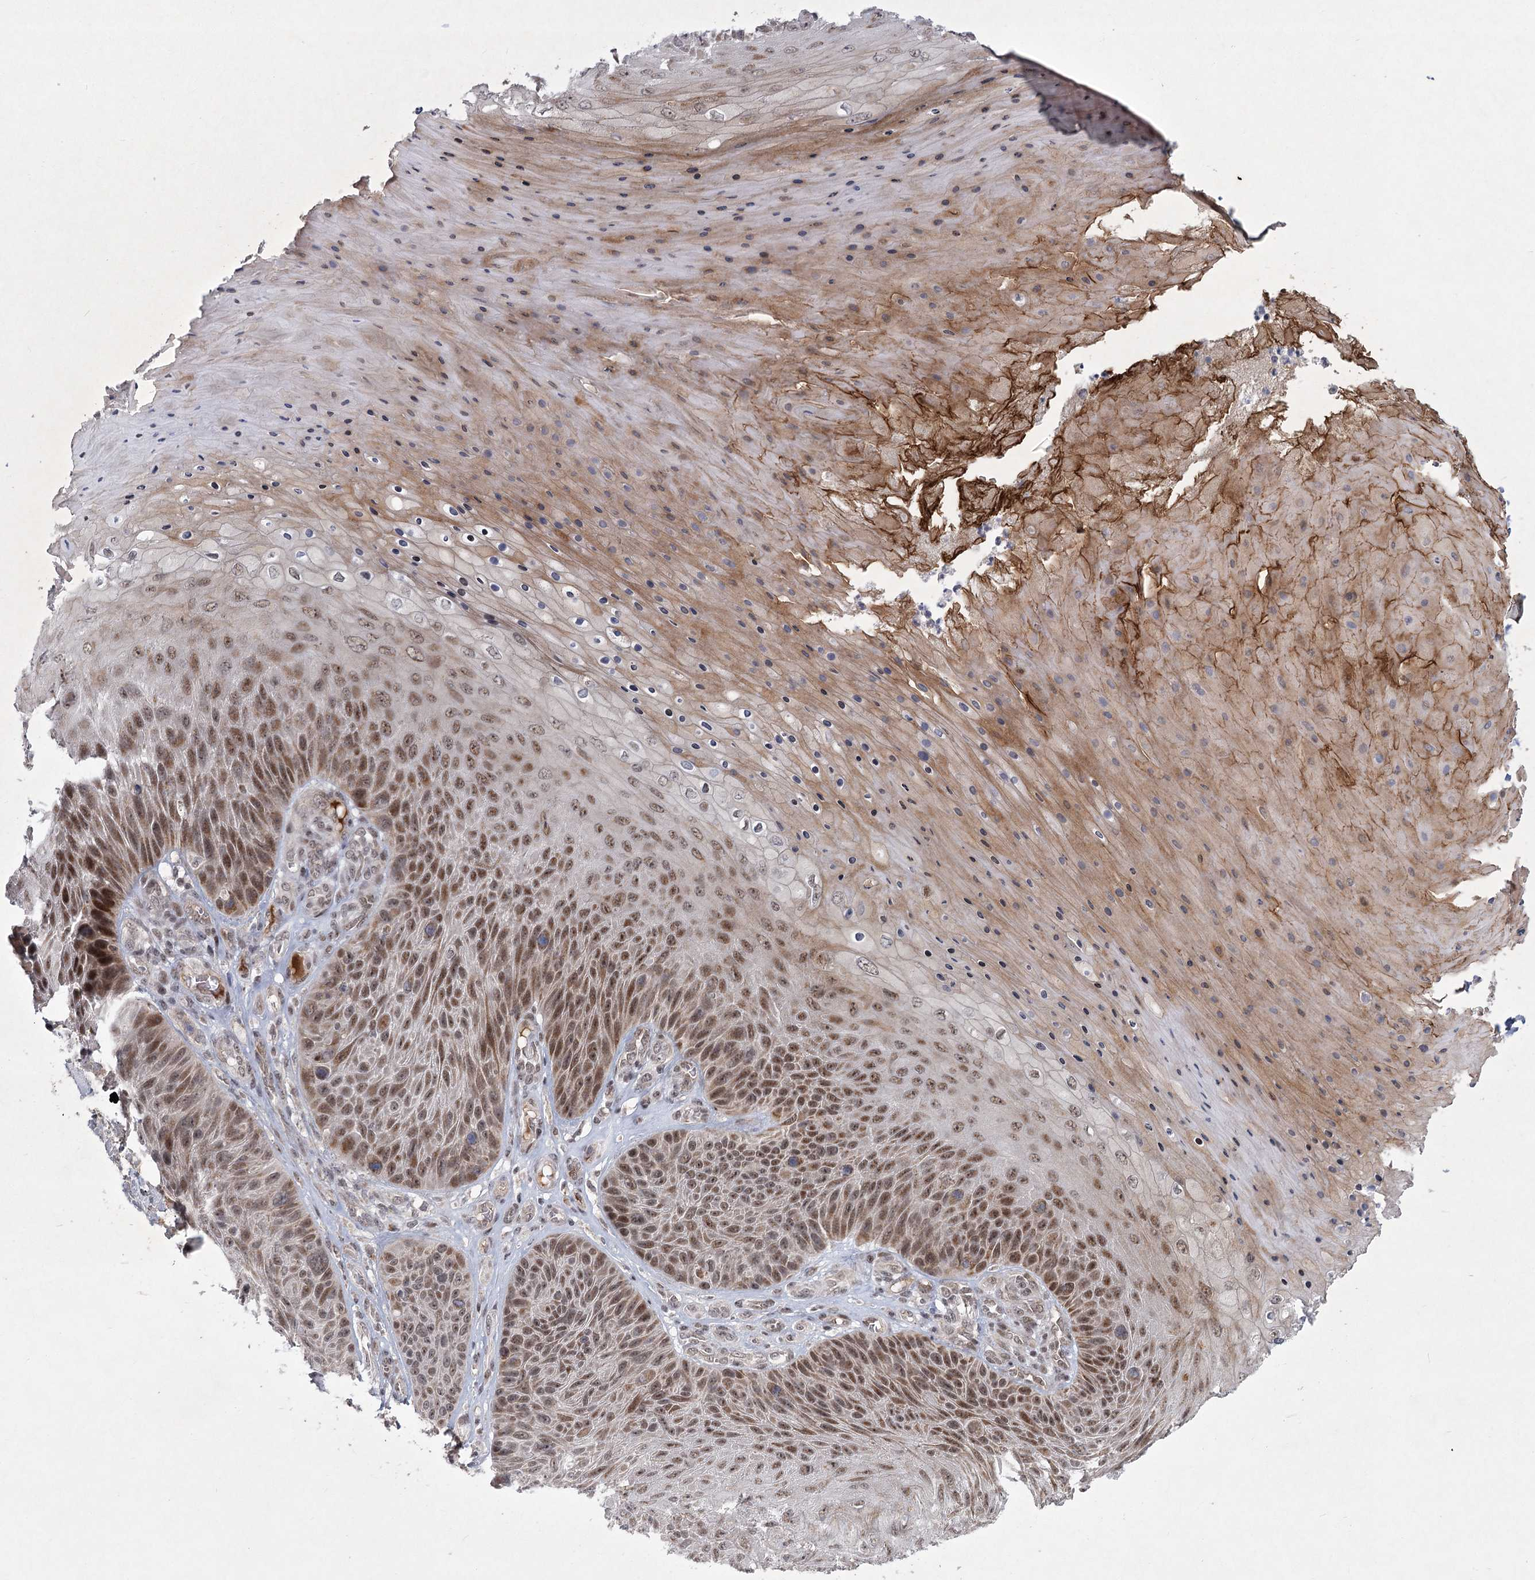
{"staining": {"intensity": "moderate", "quantity": ">75%", "location": "cytoplasmic/membranous,nuclear"}, "tissue": "skin cancer", "cell_type": "Tumor cells", "image_type": "cancer", "snomed": [{"axis": "morphology", "description": "Squamous cell carcinoma, NOS"}, {"axis": "topography", "description": "Skin"}], "caption": "High-magnification brightfield microscopy of skin squamous cell carcinoma stained with DAB (brown) and counterstained with hematoxylin (blue). tumor cells exhibit moderate cytoplasmic/membranous and nuclear expression is seen in about>75% of cells. (DAB = brown stain, brightfield microscopy at high magnification).", "gene": "CIB4", "patient": {"sex": "female", "age": 88}}